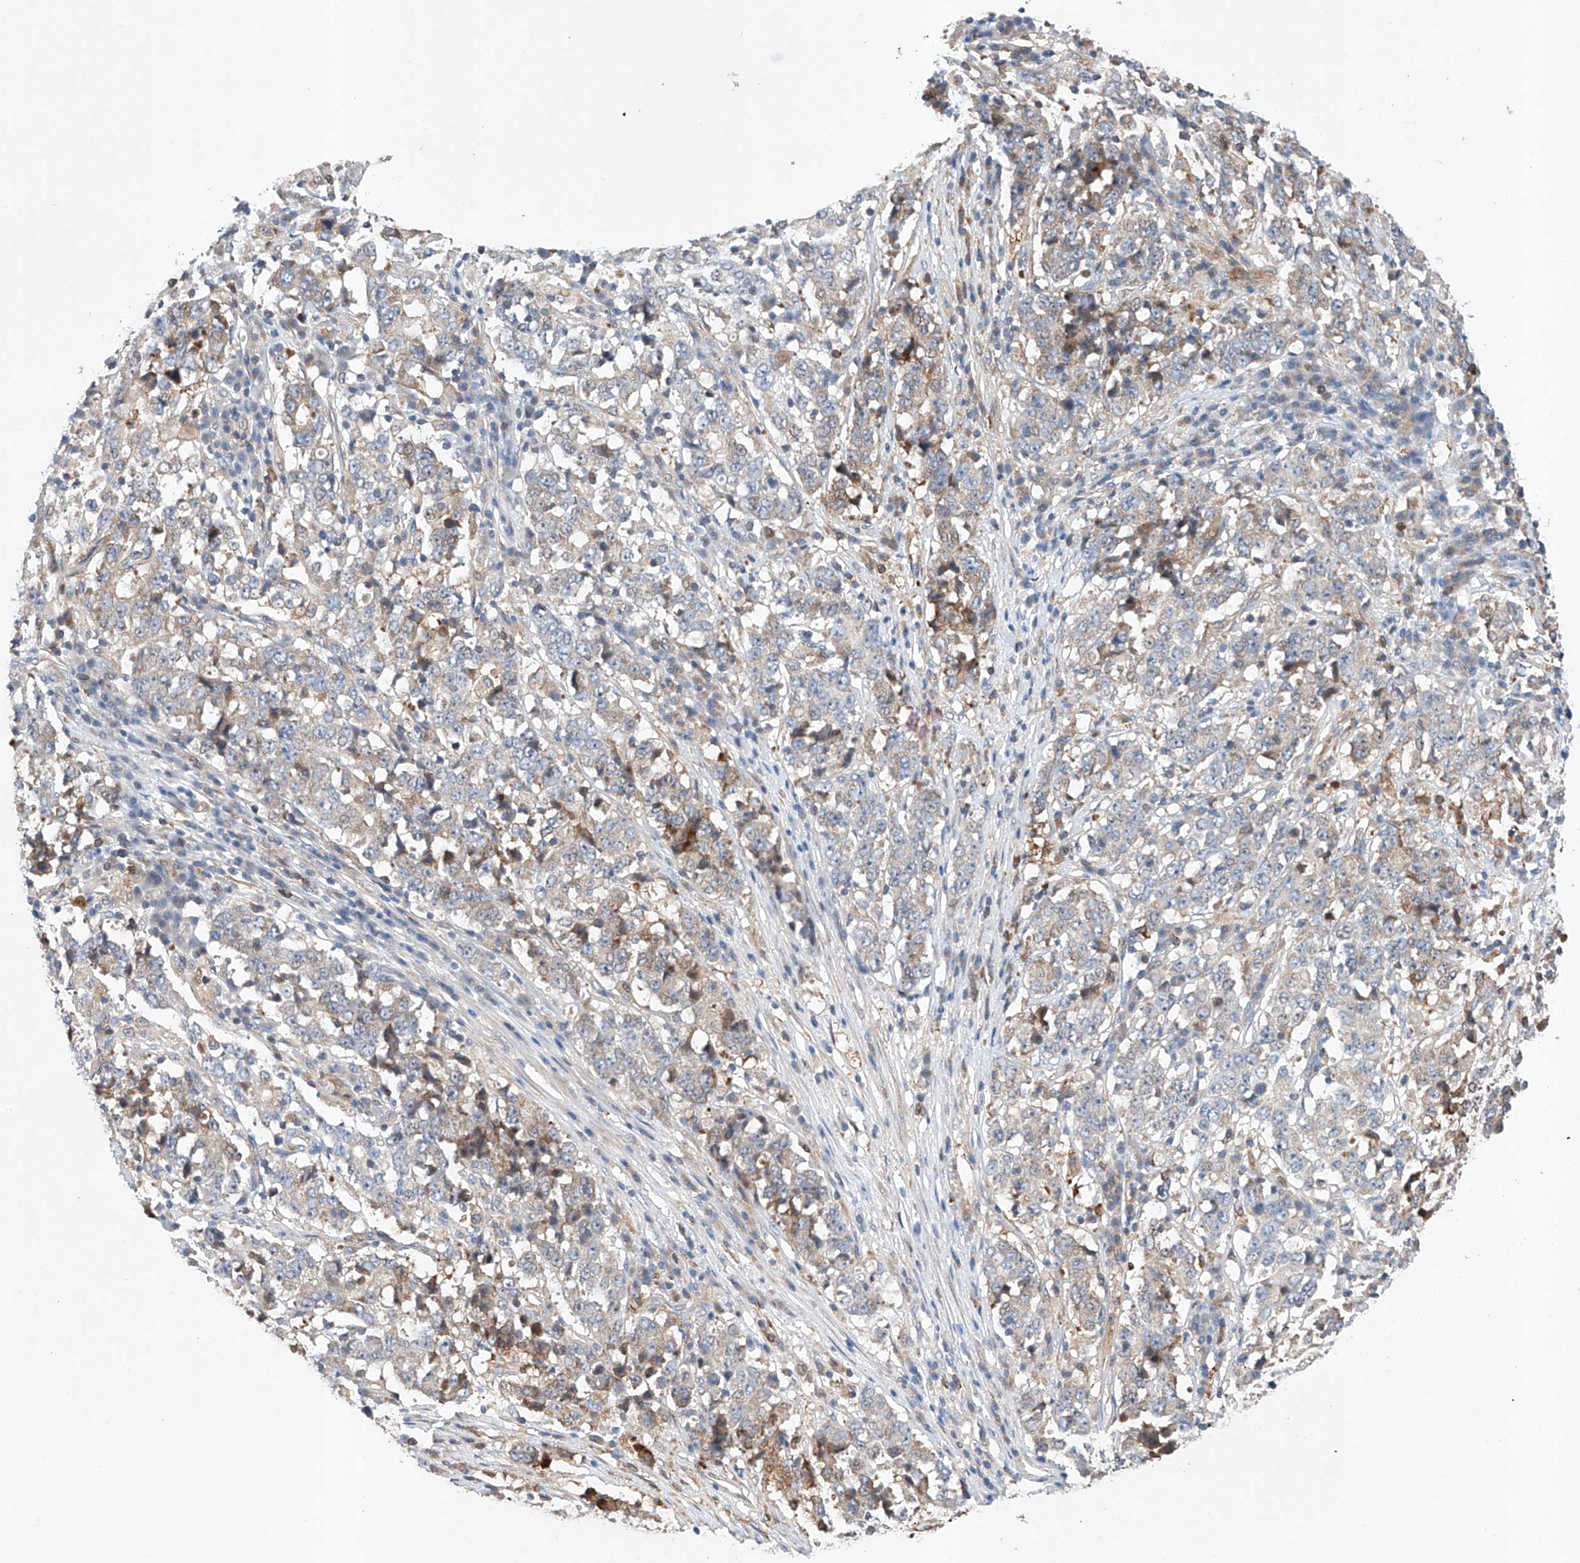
{"staining": {"intensity": "weak", "quantity": "25%-75%", "location": "cytoplasmic/membranous"}, "tissue": "stomach cancer", "cell_type": "Tumor cells", "image_type": "cancer", "snomed": [{"axis": "morphology", "description": "Adenocarcinoma, NOS"}, {"axis": "topography", "description": "Stomach"}], "caption": "Human stomach cancer stained with a brown dye displays weak cytoplasmic/membranous positive expression in about 25%-75% of tumor cells.", "gene": "TIMM23", "patient": {"sex": "male", "age": 59}}